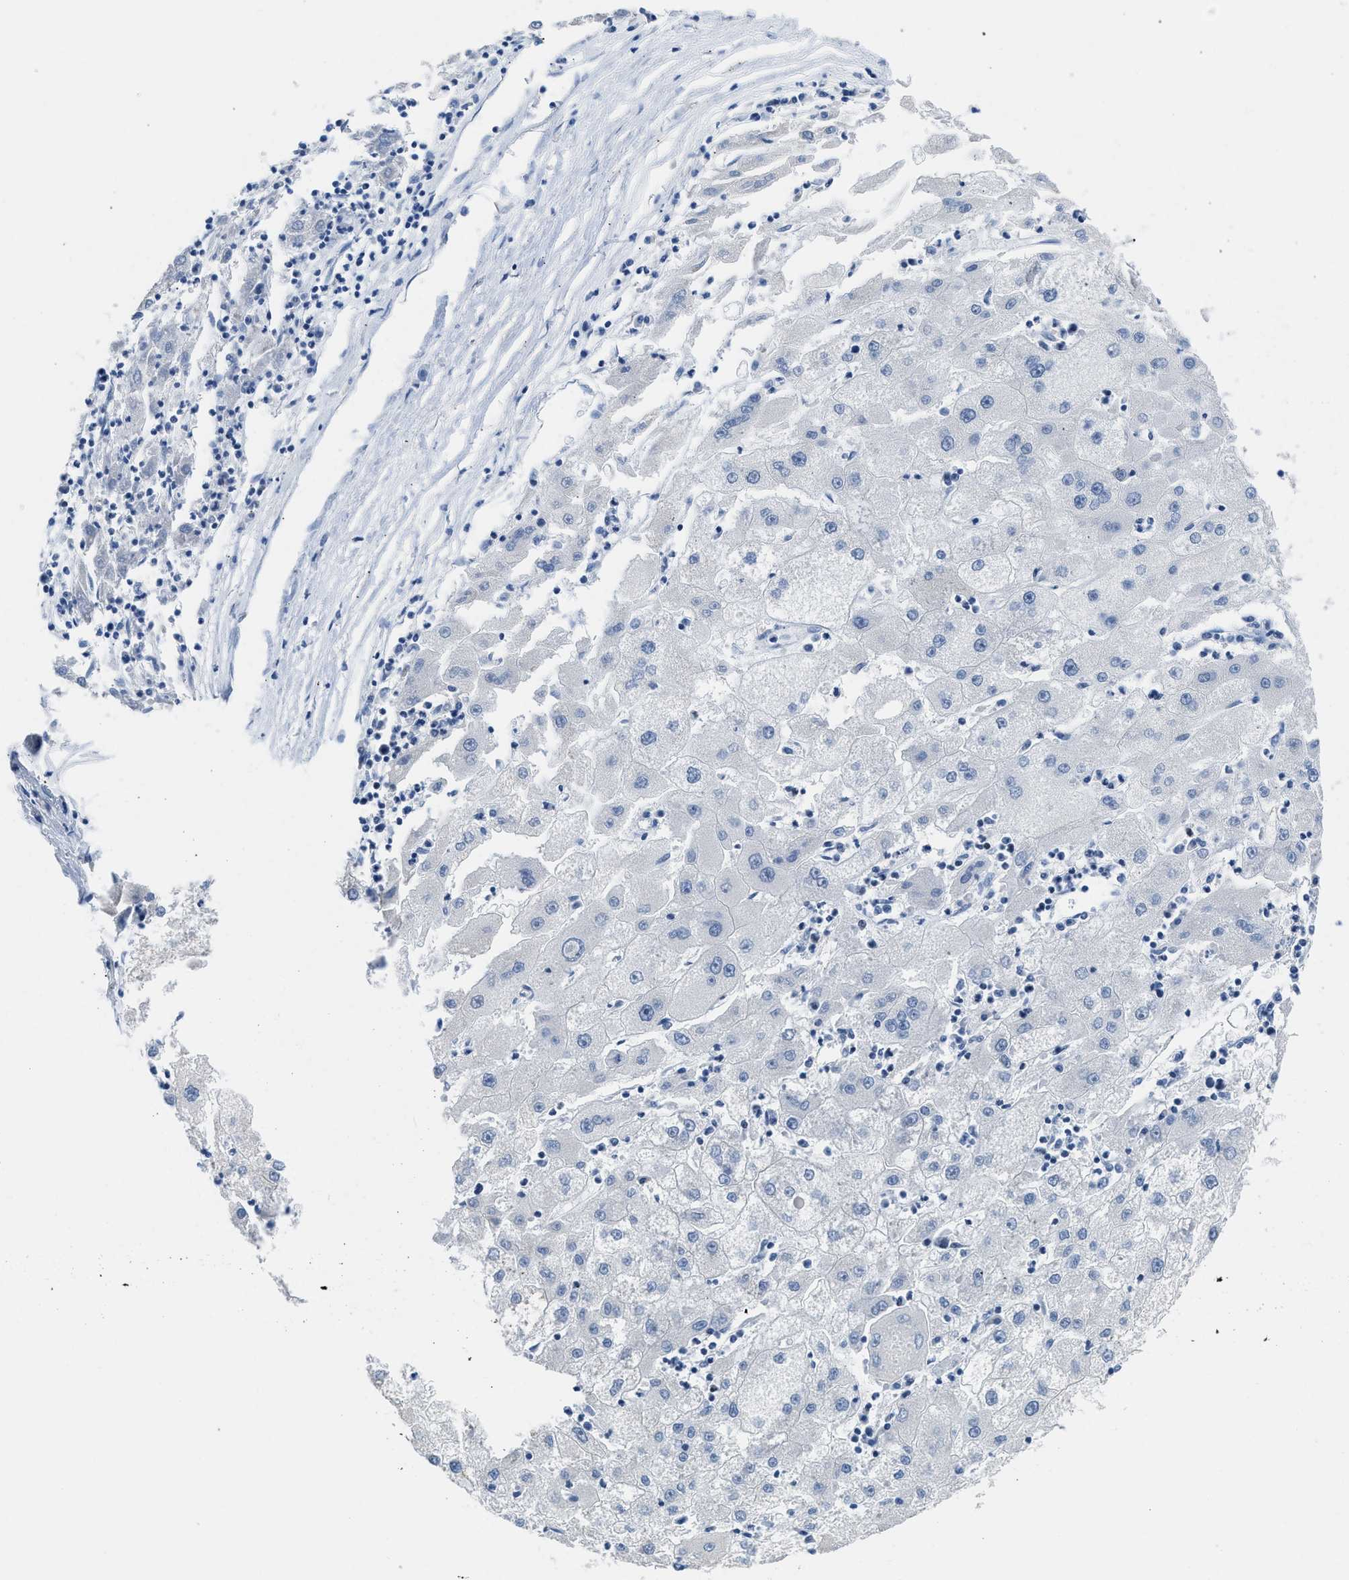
{"staining": {"intensity": "negative", "quantity": "none", "location": "none"}, "tissue": "liver cancer", "cell_type": "Tumor cells", "image_type": "cancer", "snomed": [{"axis": "morphology", "description": "Carcinoma, Hepatocellular, NOS"}, {"axis": "topography", "description": "Liver"}], "caption": "A high-resolution photomicrograph shows IHC staining of liver hepatocellular carcinoma, which demonstrates no significant staining in tumor cells. (DAB (3,3'-diaminobenzidine) immunohistochemistry (IHC) visualized using brightfield microscopy, high magnification).", "gene": "TERF2IP", "patient": {"sex": "male", "age": 72}}